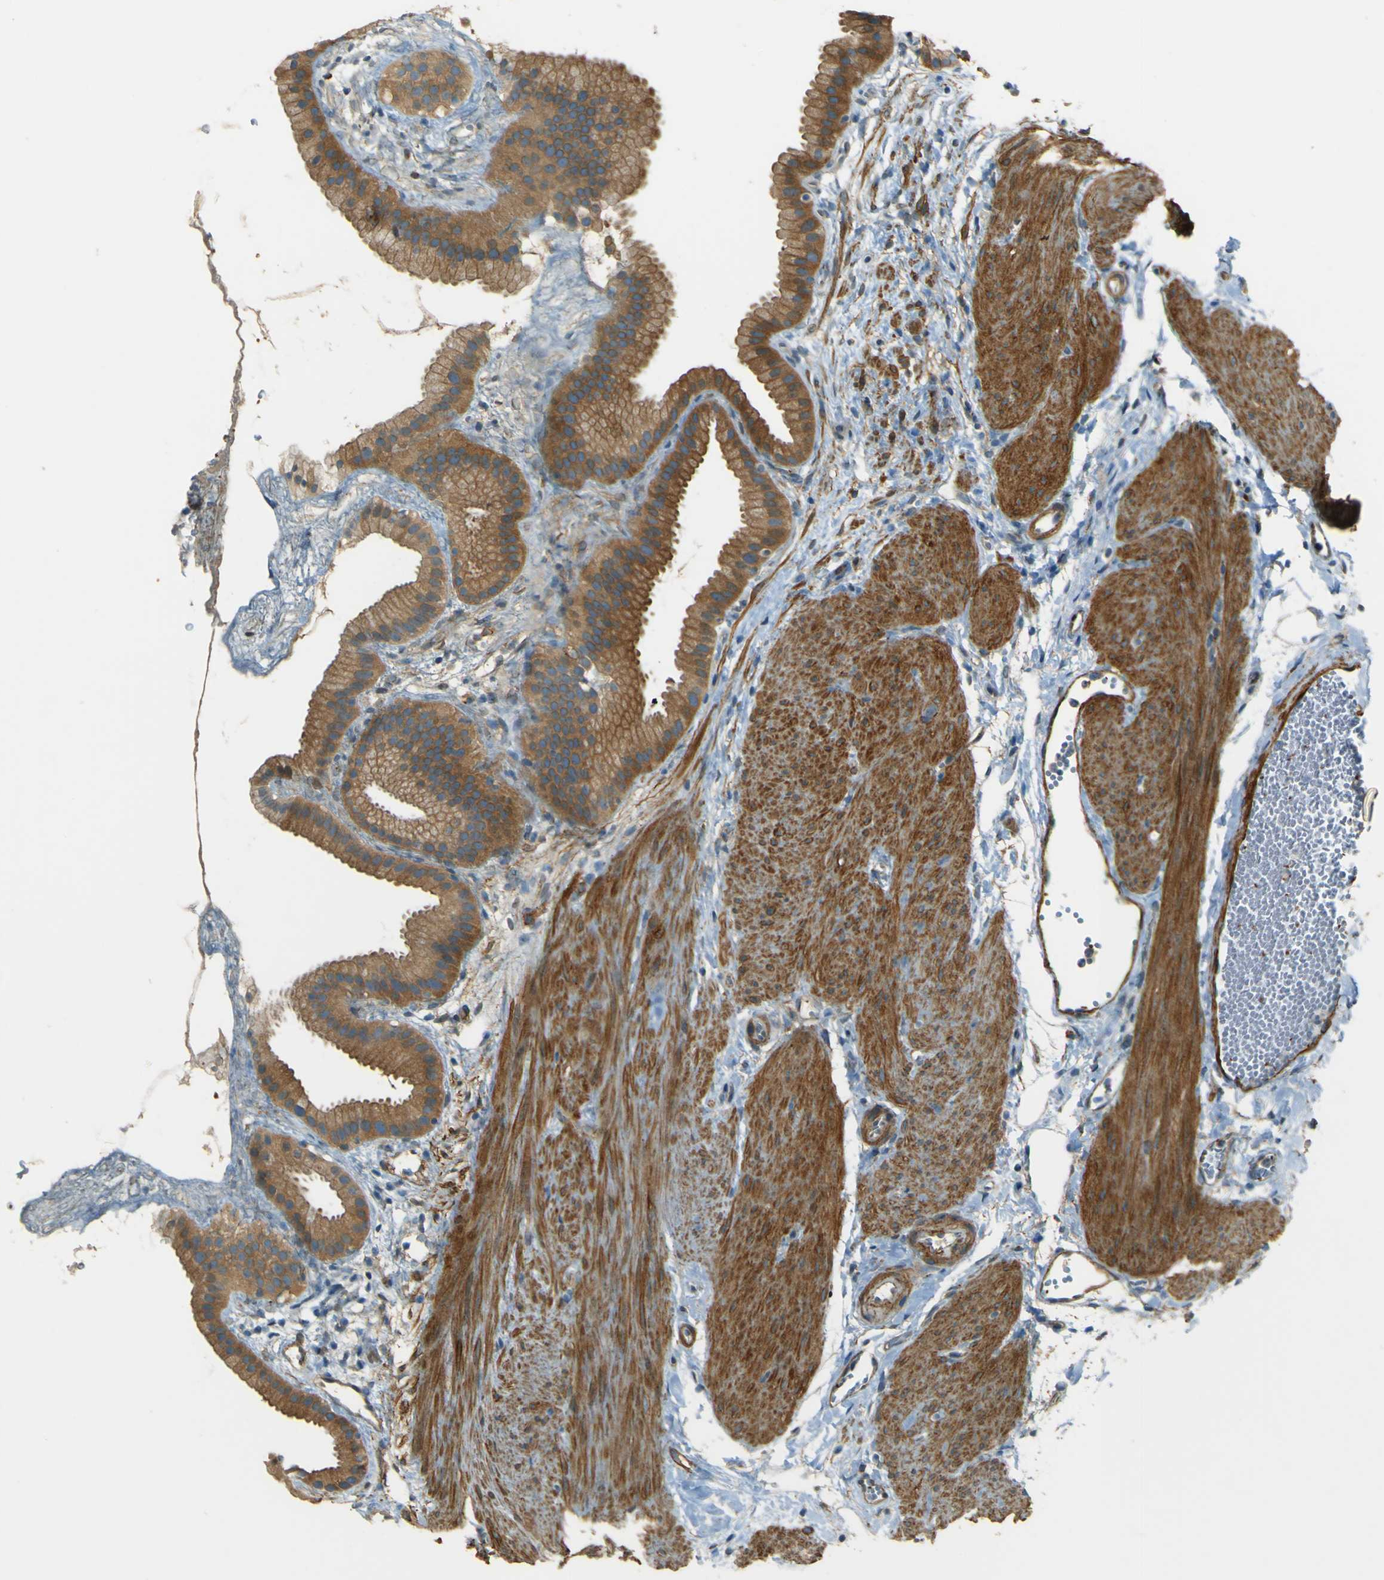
{"staining": {"intensity": "moderate", "quantity": ">75%", "location": "cytoplasmic/membranous"}, "tissue": "gallbladder", "cell_type": "Glandular cells", "image_type": "normal", "snomed": [{"axis": "morphology", "description": "Normal tissue, NOS"}, {"axis": "topography", "description": "Gallbladder"}], "caption": "This histopathology image reveals benign gallbladder stained with immunohistochemistry (IHC) to label a protein in brown. The cytoplasmic/membranous of glandular cells show moderate positivity for the protein. Nuclei are counter-stained blue.", "gene": "NEXN", "patient": {"sex": "female", "age": 64}}